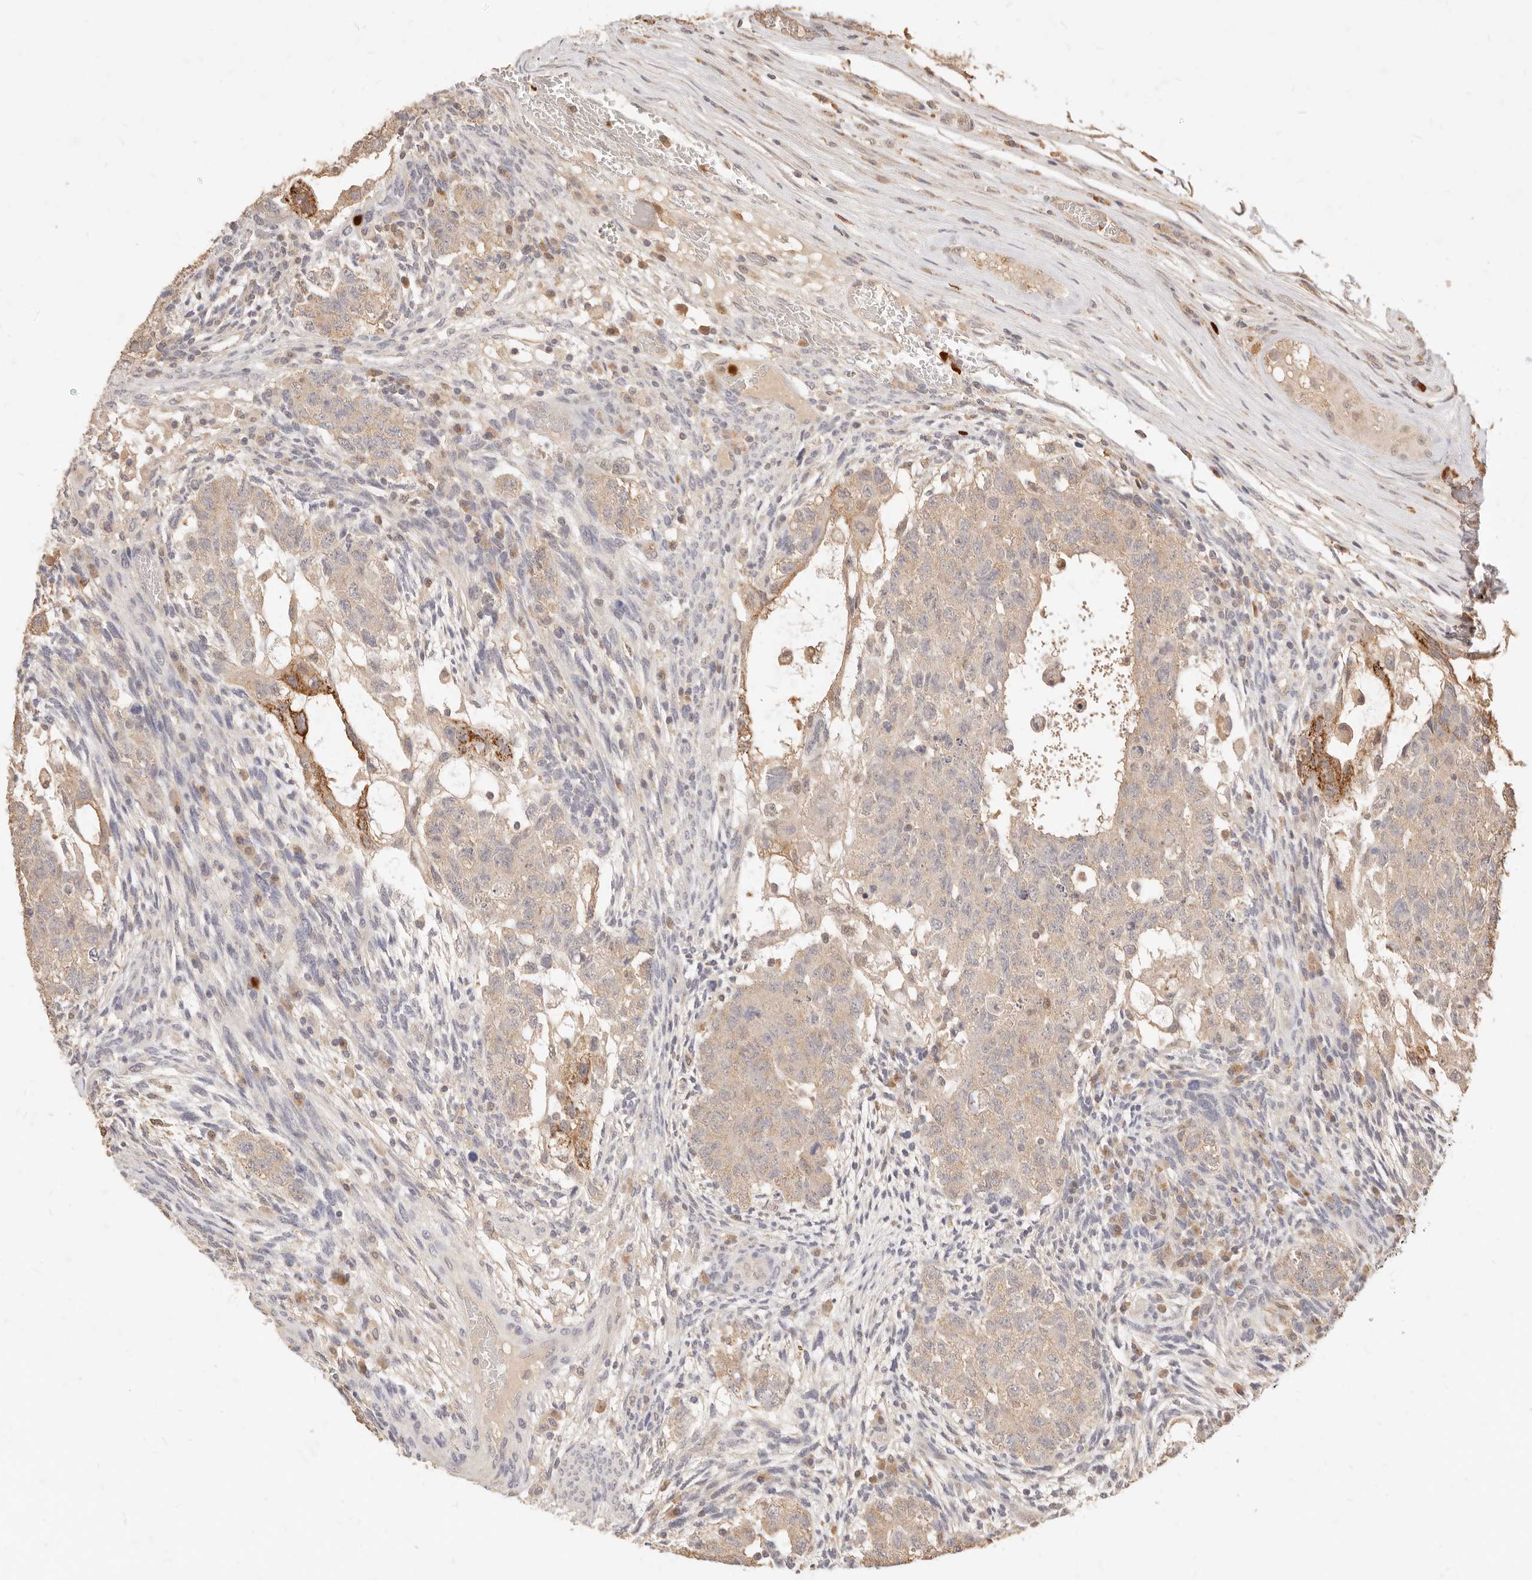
{"staining": {"intensity": "moderate", "quantity": "<25%", "location": "cytoplasmic/membranous"}, "tissue": "testis cancer", "cell_type": "Tumor cells", "image_type": "cancer", "snomed": [{"axis": "morphology", "description": "Normal tissue, NOS"}, {"axis": "morphology", "description": "Carcinoma, Embryonal, NOS"}, {"axis": "topography", "description": "Testis"}], "caption": "A photomicrograph of testis embryonal carcinoma stained for a protein shows moderate cytoplasmic/membranous brown staining in tumor cells. (DAB = brown stain, brightfield microscopy at high magnification).", "gene": "TMTC2", "patient": {"sex": "male", "age": 36}}